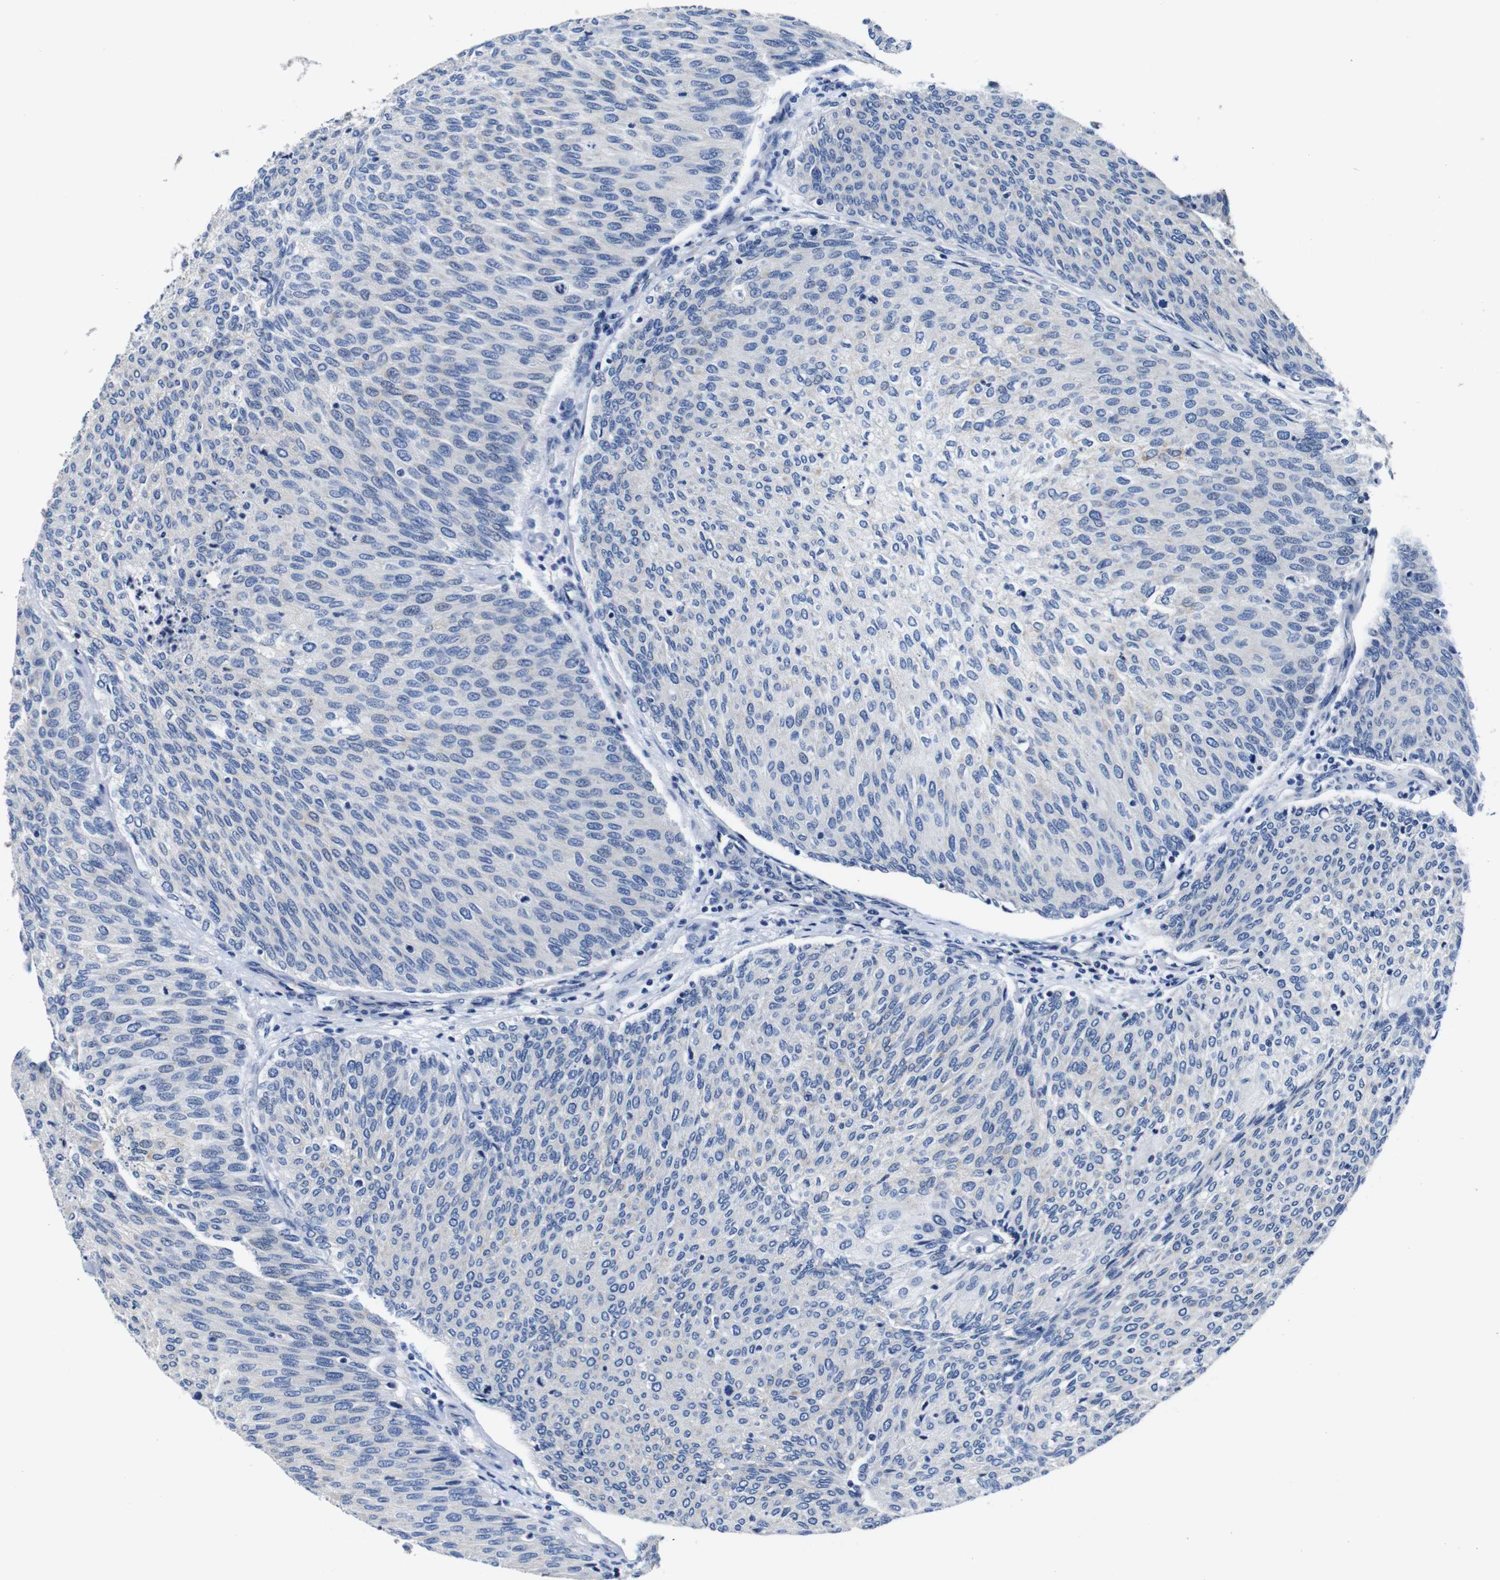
{"staining": {"intensity": "negative", "quantity": "none", "location": "none"}, "tissue": "urothelial cancer", "cell_type": "Tumor cells", "image_type": "cancer", "snomed": [{"axis": "morphology", "description": "Urothelial carcinoma, Low grade"}, {"axis": "topography", "description": "Urinary bladder"}], "caption": "Tumor cells show no significant positivity in urothelial carcinoma (low-grade).", "gene": "SNX19", "patient": {"sex": "female", "age": 79}}